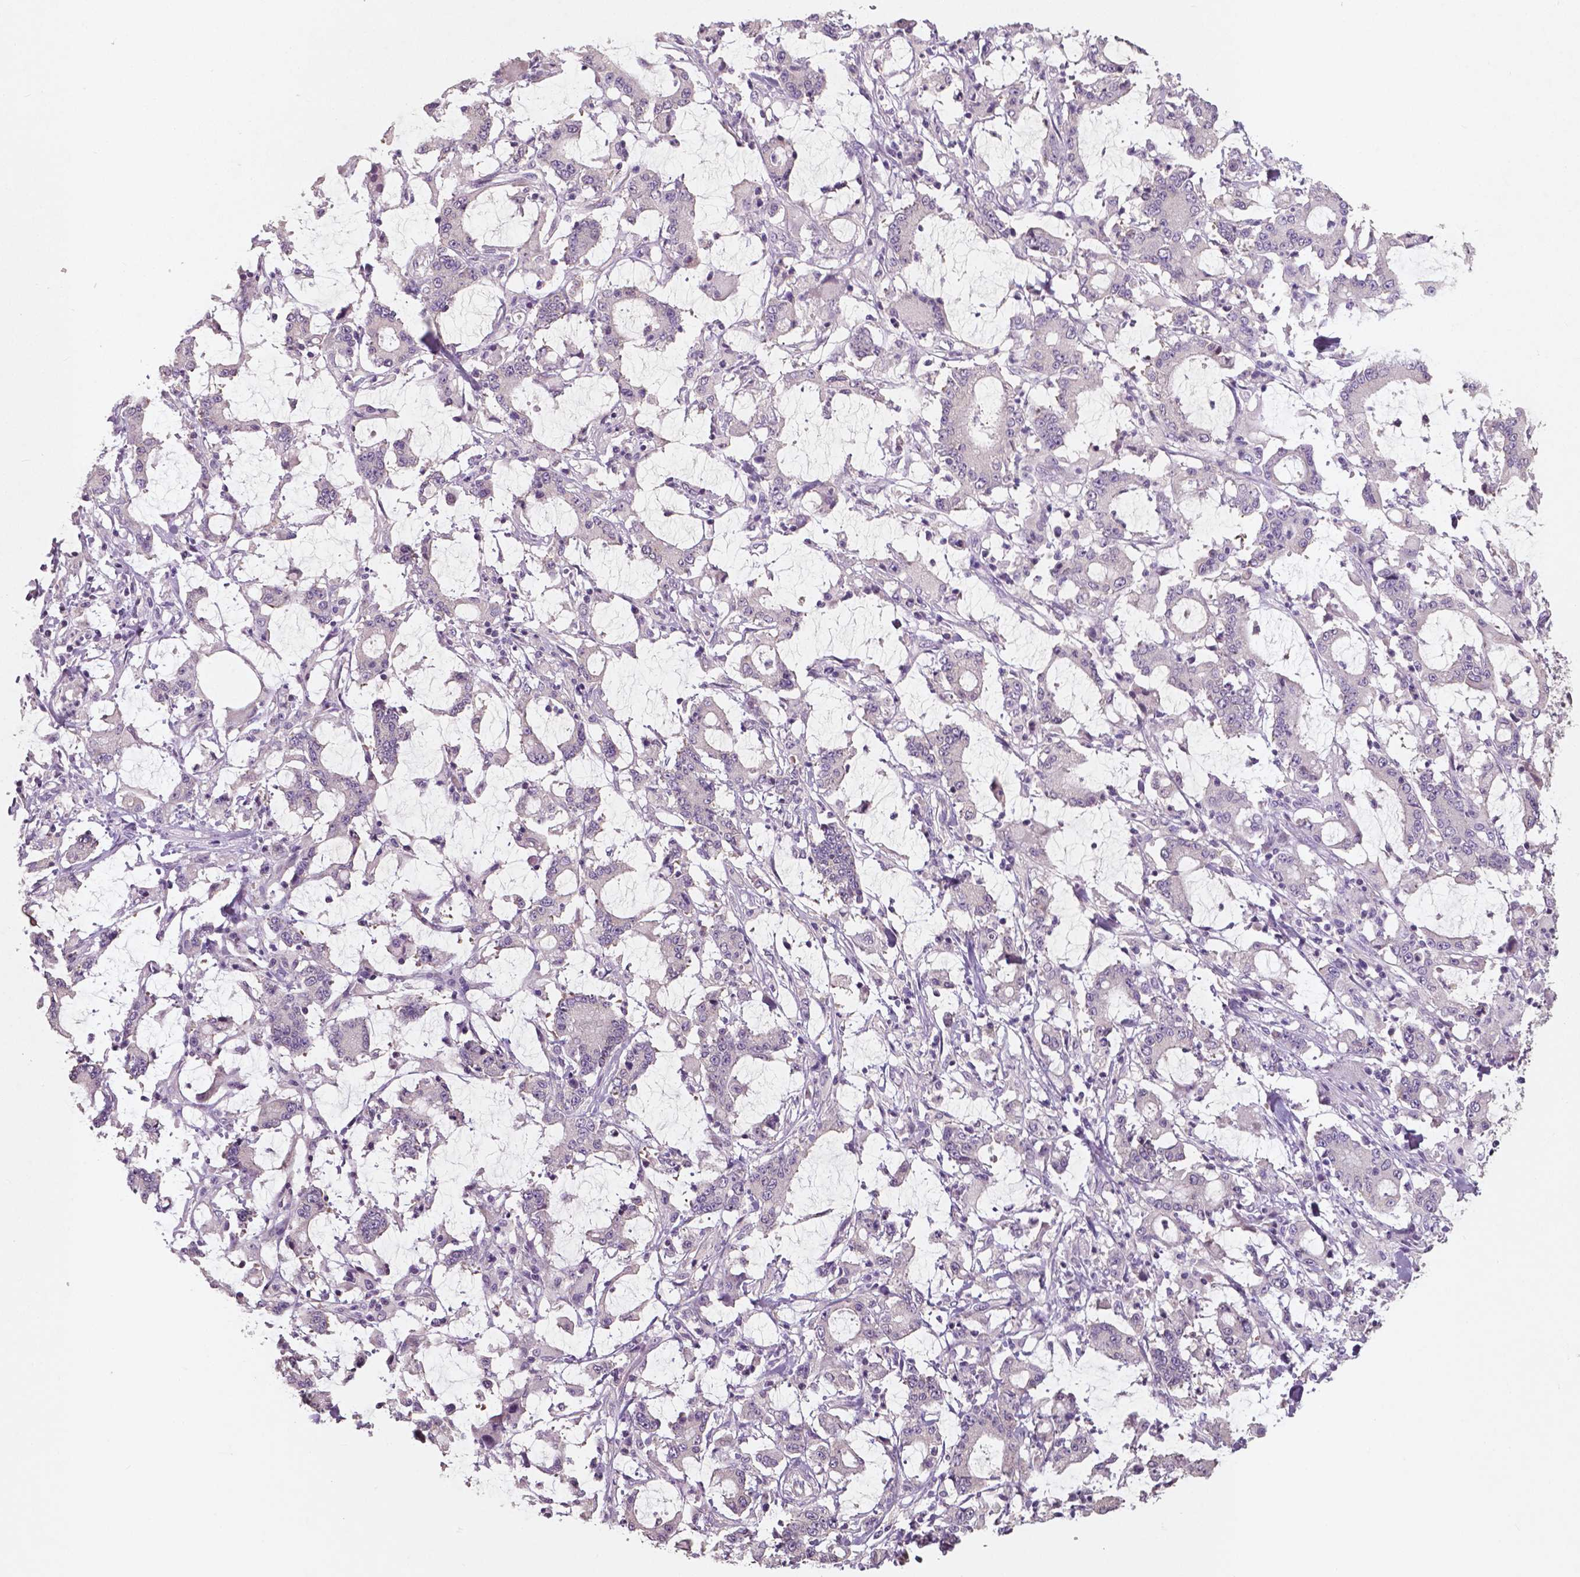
{"staining": {"intensity": "negative", "quantity": "none", "location": "none"}, "tissue": "stomach cancer", "cell_type": "Tumor cells", "image_type": "cancer", "snomed": [{"axis": "morphology", "description": "Adenocarcinoma, NOS"}, {"axis": "topography", "description": "Stomach, upper"}], "caption": "Tumor cells are negative for protein expression in human stomach cancer.", "gene": "LSM14B", "patient": {"sex": "male", "age": 68}}